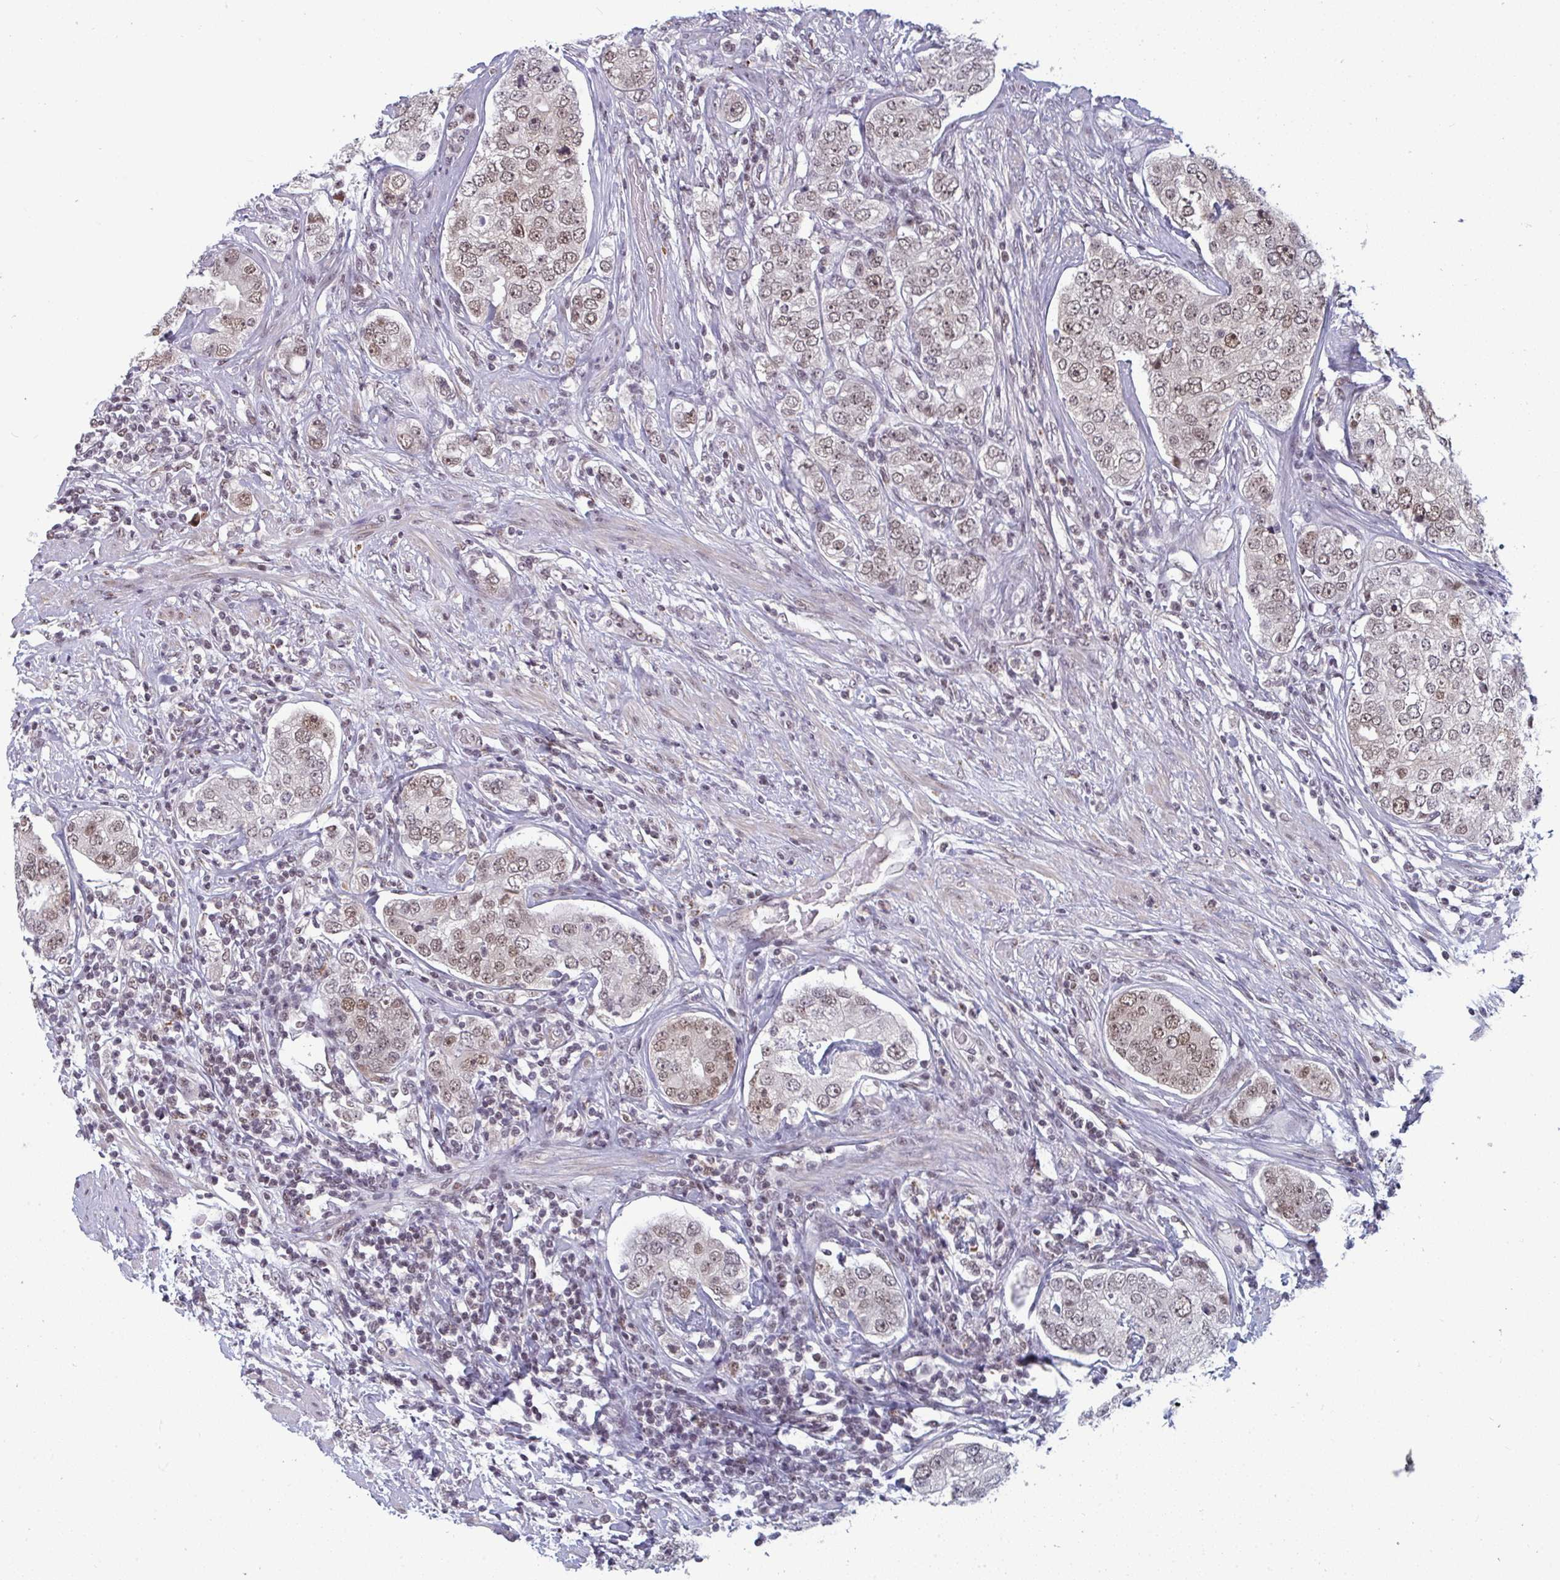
{"staining": {"intensity": "weak", "quantity": ">75%", "location": "nuclear"}, "tissue": "prostate cancer", "cell_type": "Tumor cells", "image_type": "cancer", "snomed": [{"axis": "morphology", "description": "Adenocarcinoma, High grade"}, {"axis": "topography", "description": "Prostate"}], "caption": "Immunohistochemistry (IHC) histopathology image of prostate cancer (high-grade adenocarcinoma) stained for a protein (brown), which shows low levels of weak nuclear expression in about >75% of tumor cells.", "gene": "ATF1", "patient": {"sex": "male", "age": 60}}